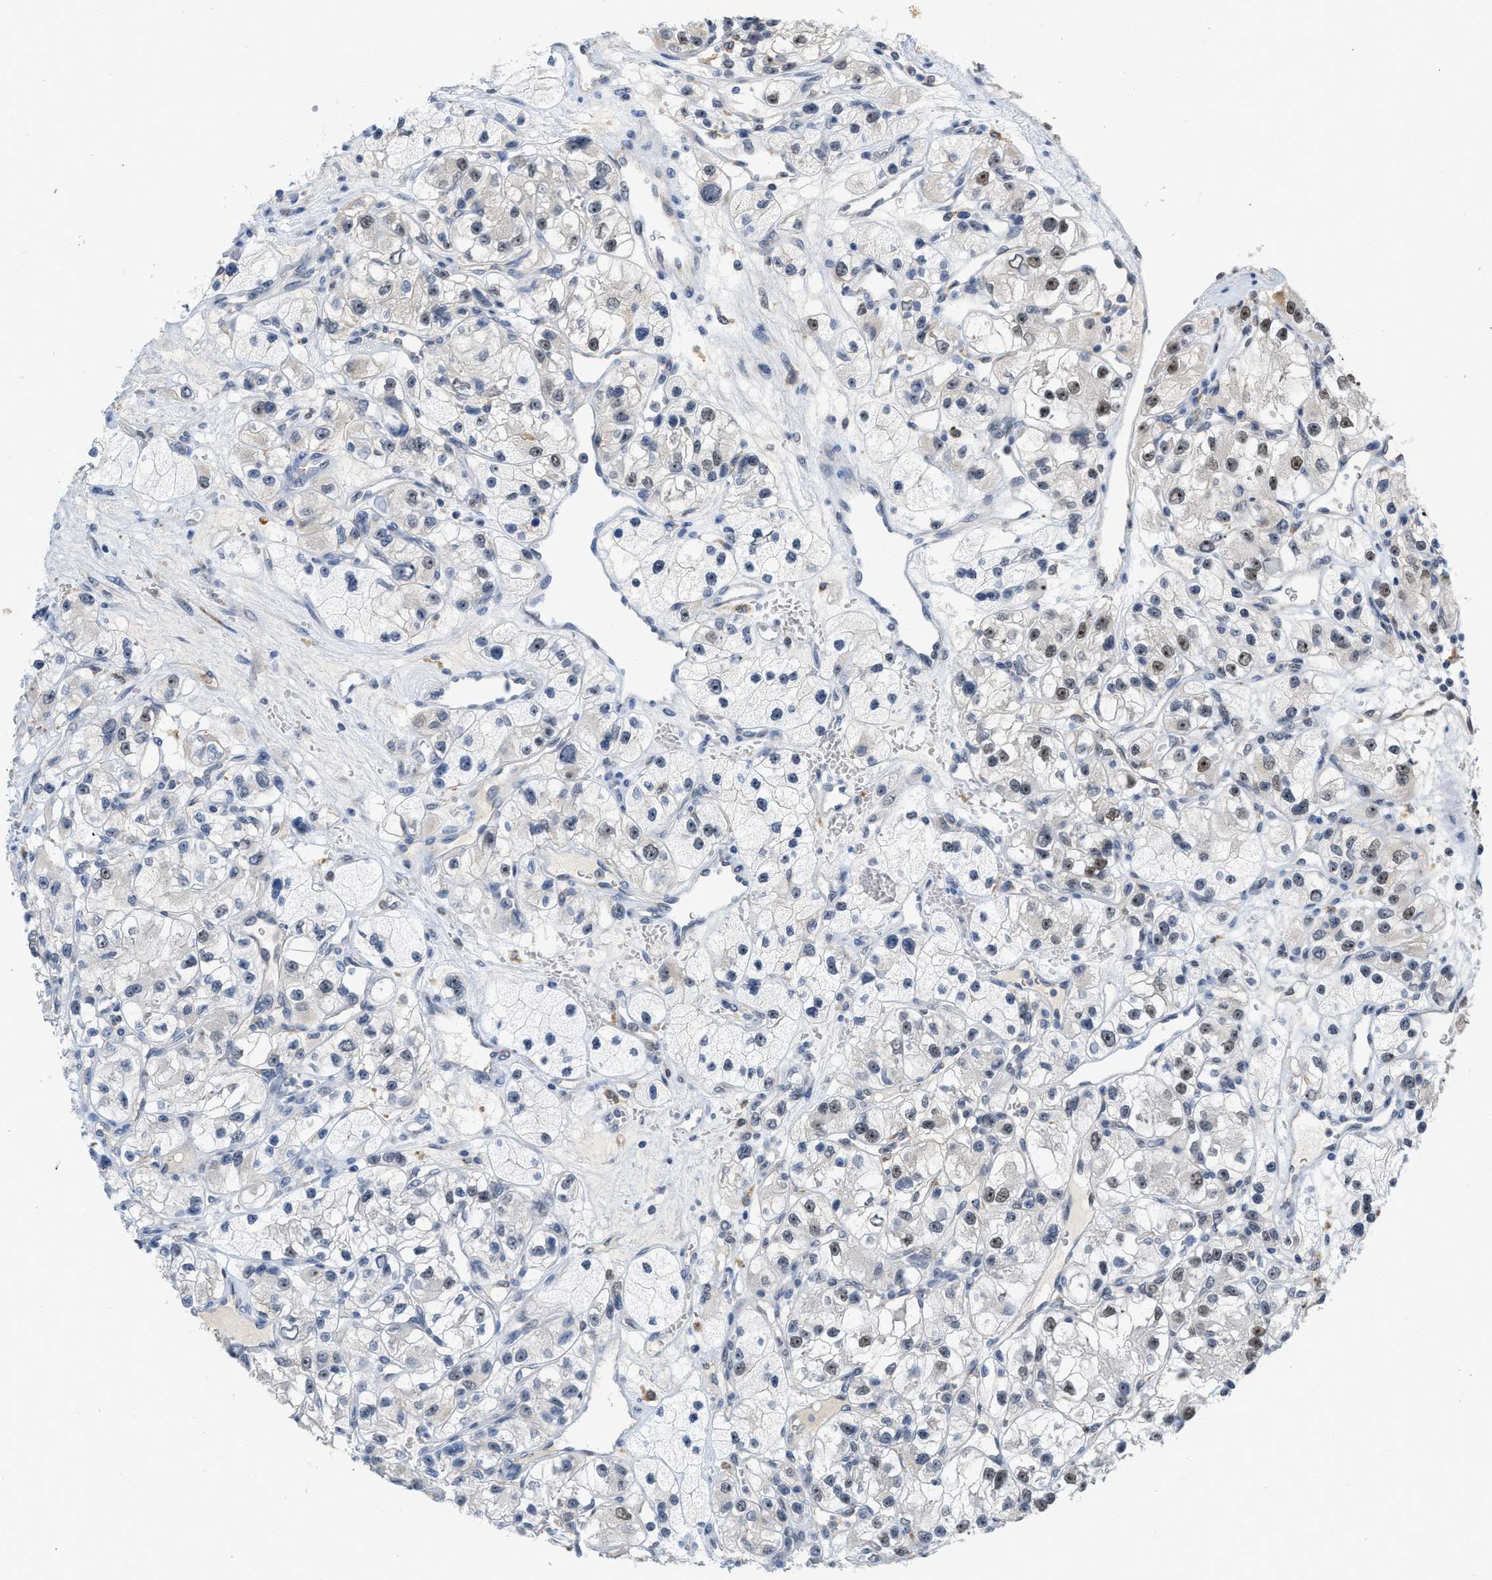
{"staining": {"intensity": "moderate", "quantity": "25%-75%", "location": "nuclear"}, "tissue": "renal cancer", "cell_type": "Tumor cells", "image_type": "cancer", "snomed": [{"axis": "morphology", "description": "Adenocarcinoma, NOS"}, {"axis": "topography", "description": "Kidney"}], "caption": "DAB (3,3'-diaminobenzidine) immunohistochemical staining of renal adenocarcinoma shows moderate nuclear protein staining in approximately 25%-75% of tumor cells. (Stains: DAB in brown, nuclei in blue, Microscopy: brightfield microscopy at high magnification).", "gene": "ELAC2", "patient": {"sex": "female", "age": 57}}